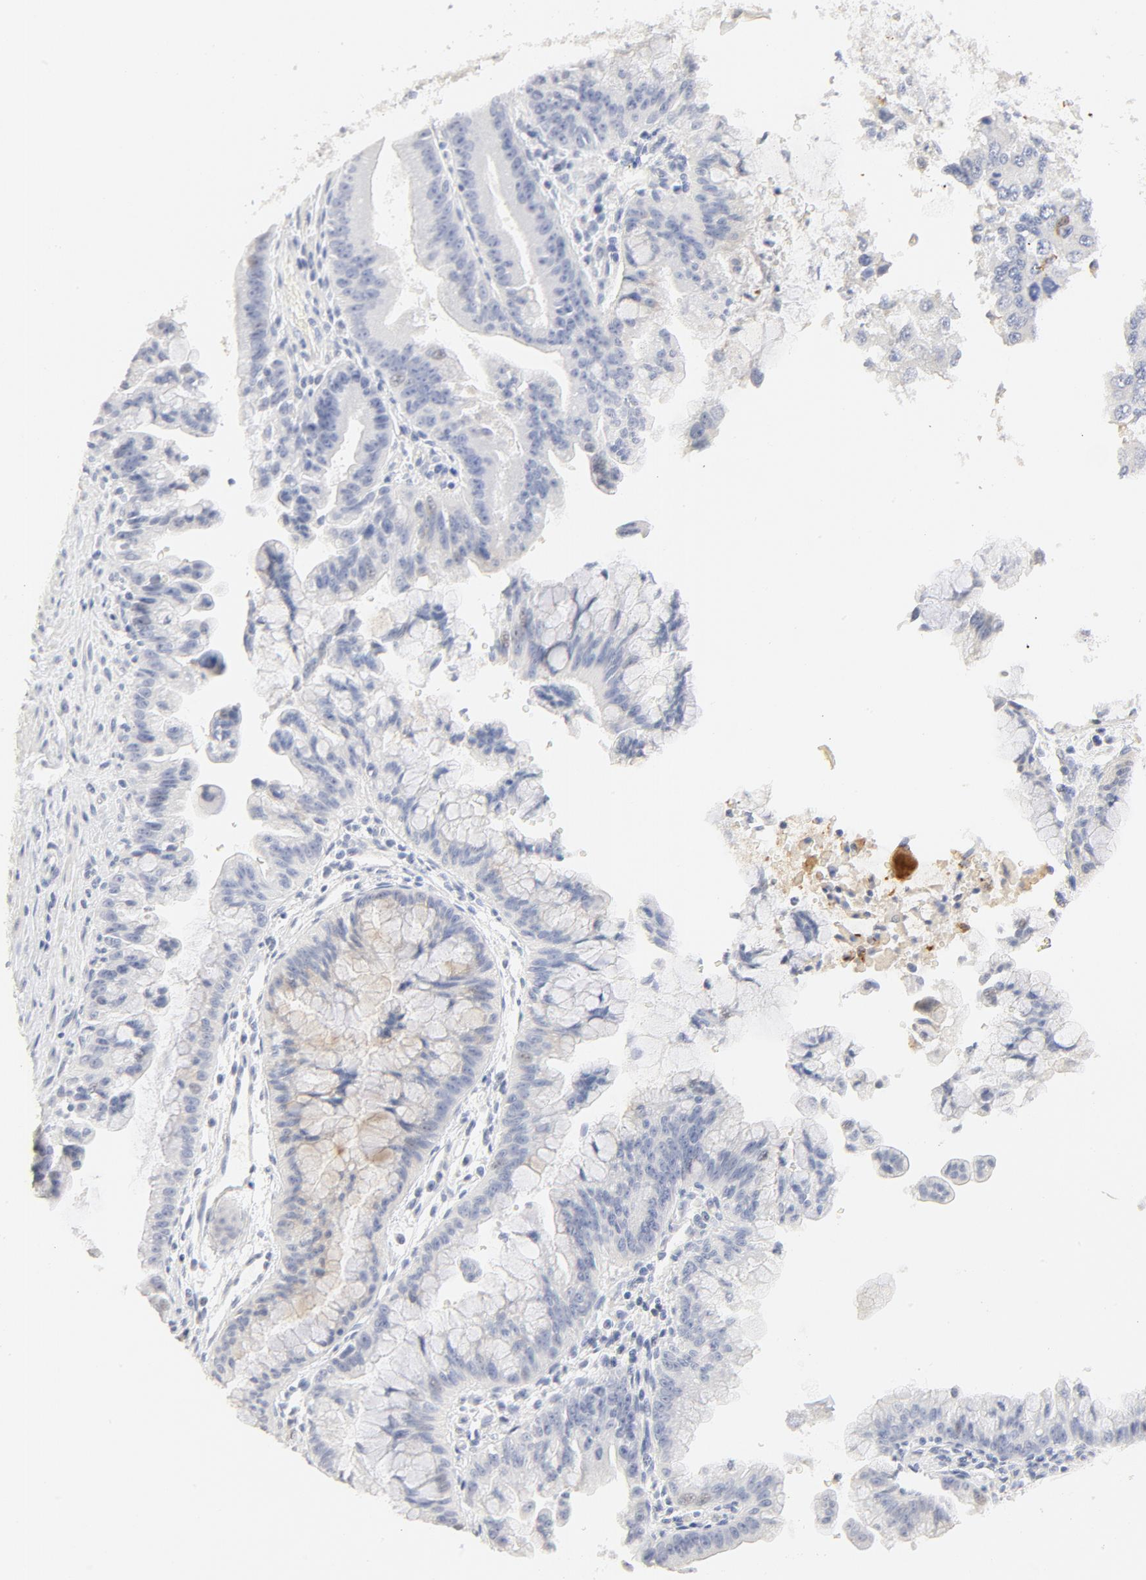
{"staining": {"intensity": "moderate", "quantity": "<25%", "location": "cytoplasmic/membranous"}, "tissue": "pancreatic cancer", "cell_type": "Tumor cells", "image_type": "cancer", "snomed": [{"axis": "morphology", "description": "Adenocarcinoma, NOS"}, {"axis": "topography", "description": "Pancreas"}], "caption": "There is low levels of moderate cytoplasmic/membranous expression in tumor cells of pancreatic cancer (adenocarcinoma), as demonstrated by immunohistochemical staining (brown color).", "gene": "FCGBP", "patient": {"sex": "male", "age": 59}}